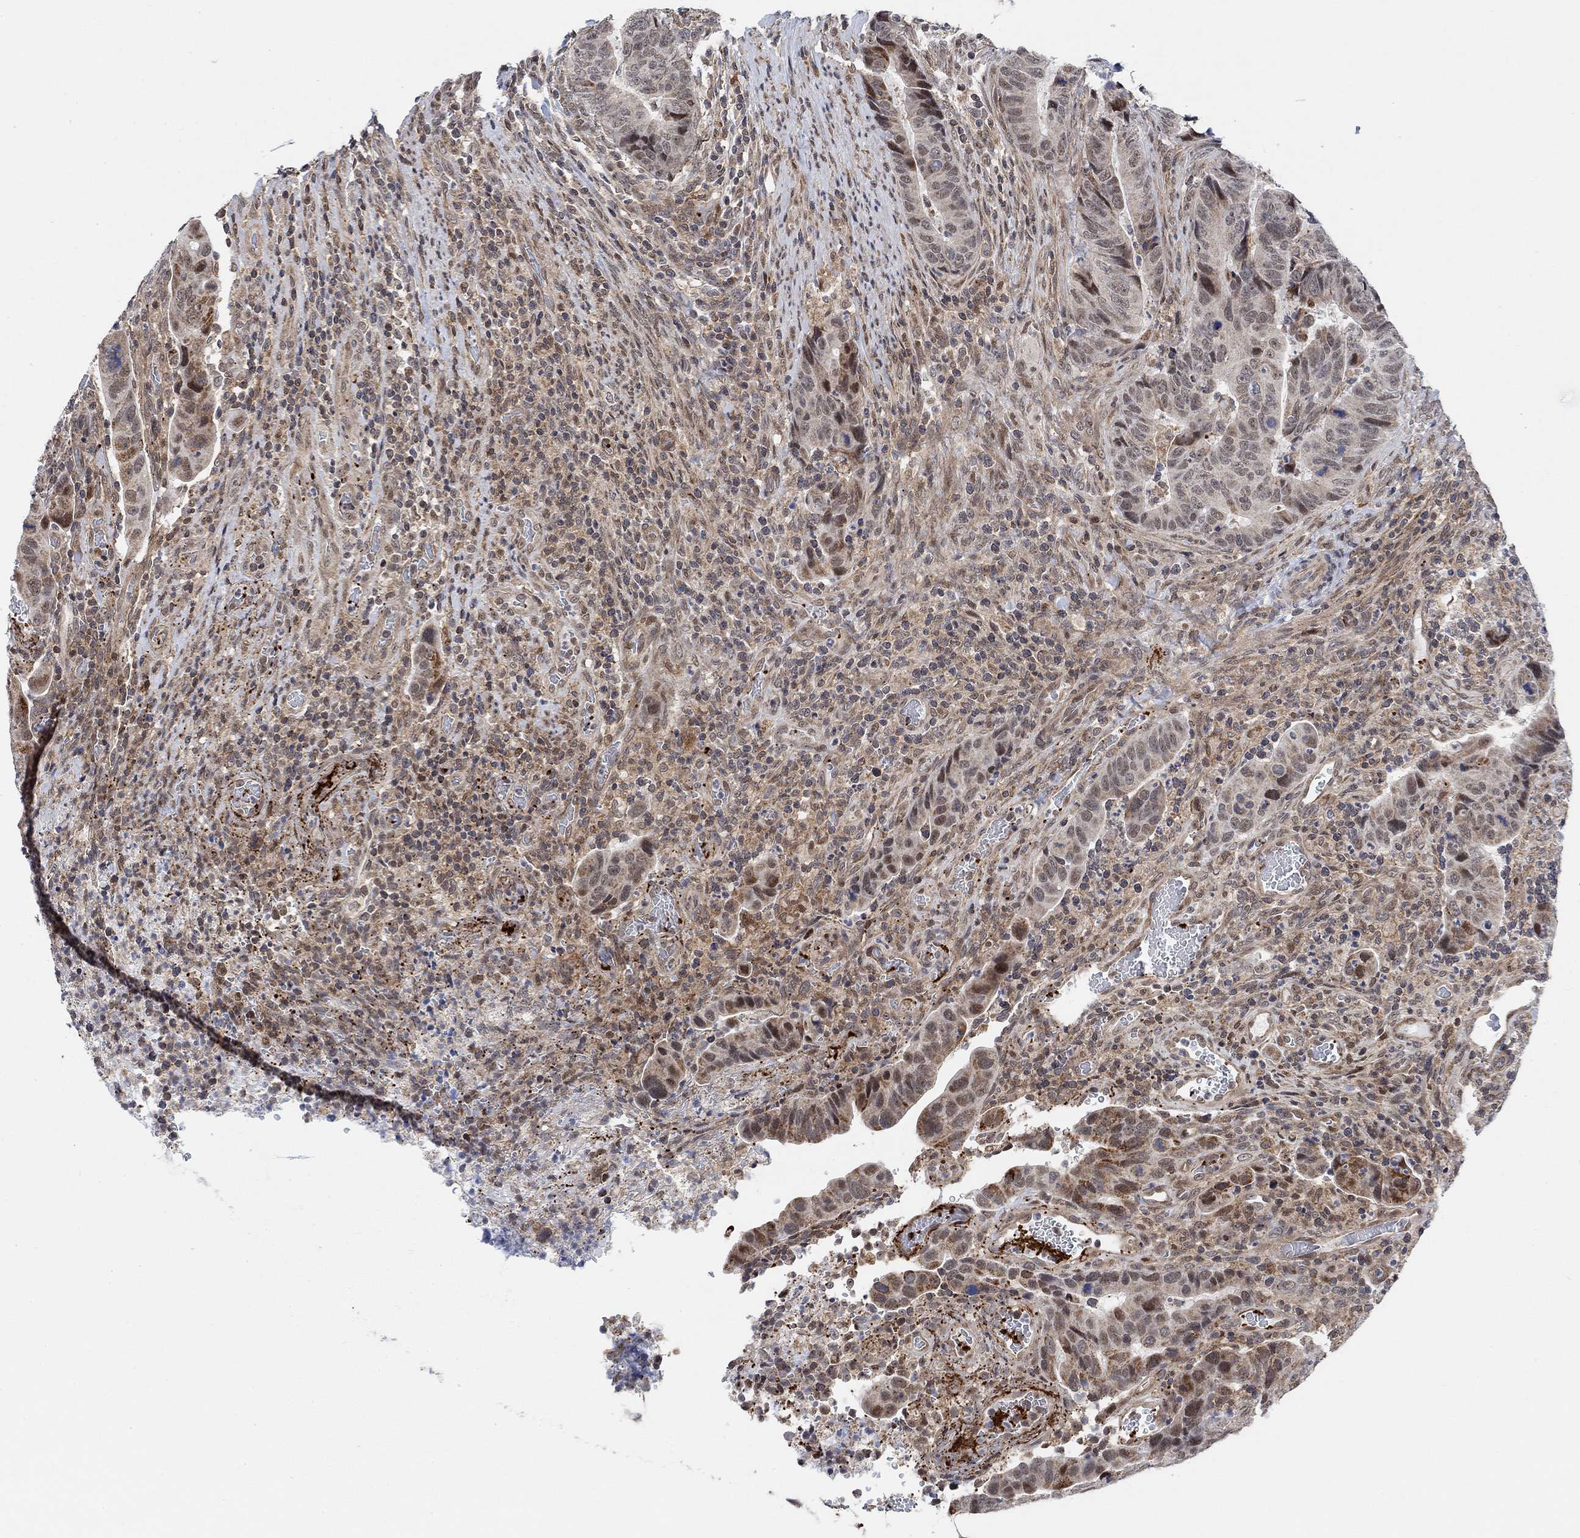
{"staining": {"intensity": "strong", "quantity": "<25%", "location": "nuclear"}, "tissue": "colorectal cancer", "cell_type": "Tumor cells", "image_type": "cancer", "snomed": [{"axis": "morphology", "description": "Adenocarcinoma, NOS"}, {"axis": "topography", "description": "Colon"}], "caption": "Brown immunohistochemical staining in human colorectal adenocarcinoma displays strong nuclear staining in about <25% of tumor cells.", "gene": "PWWP2B", "patient": {"sex": "female", "age": 56}}